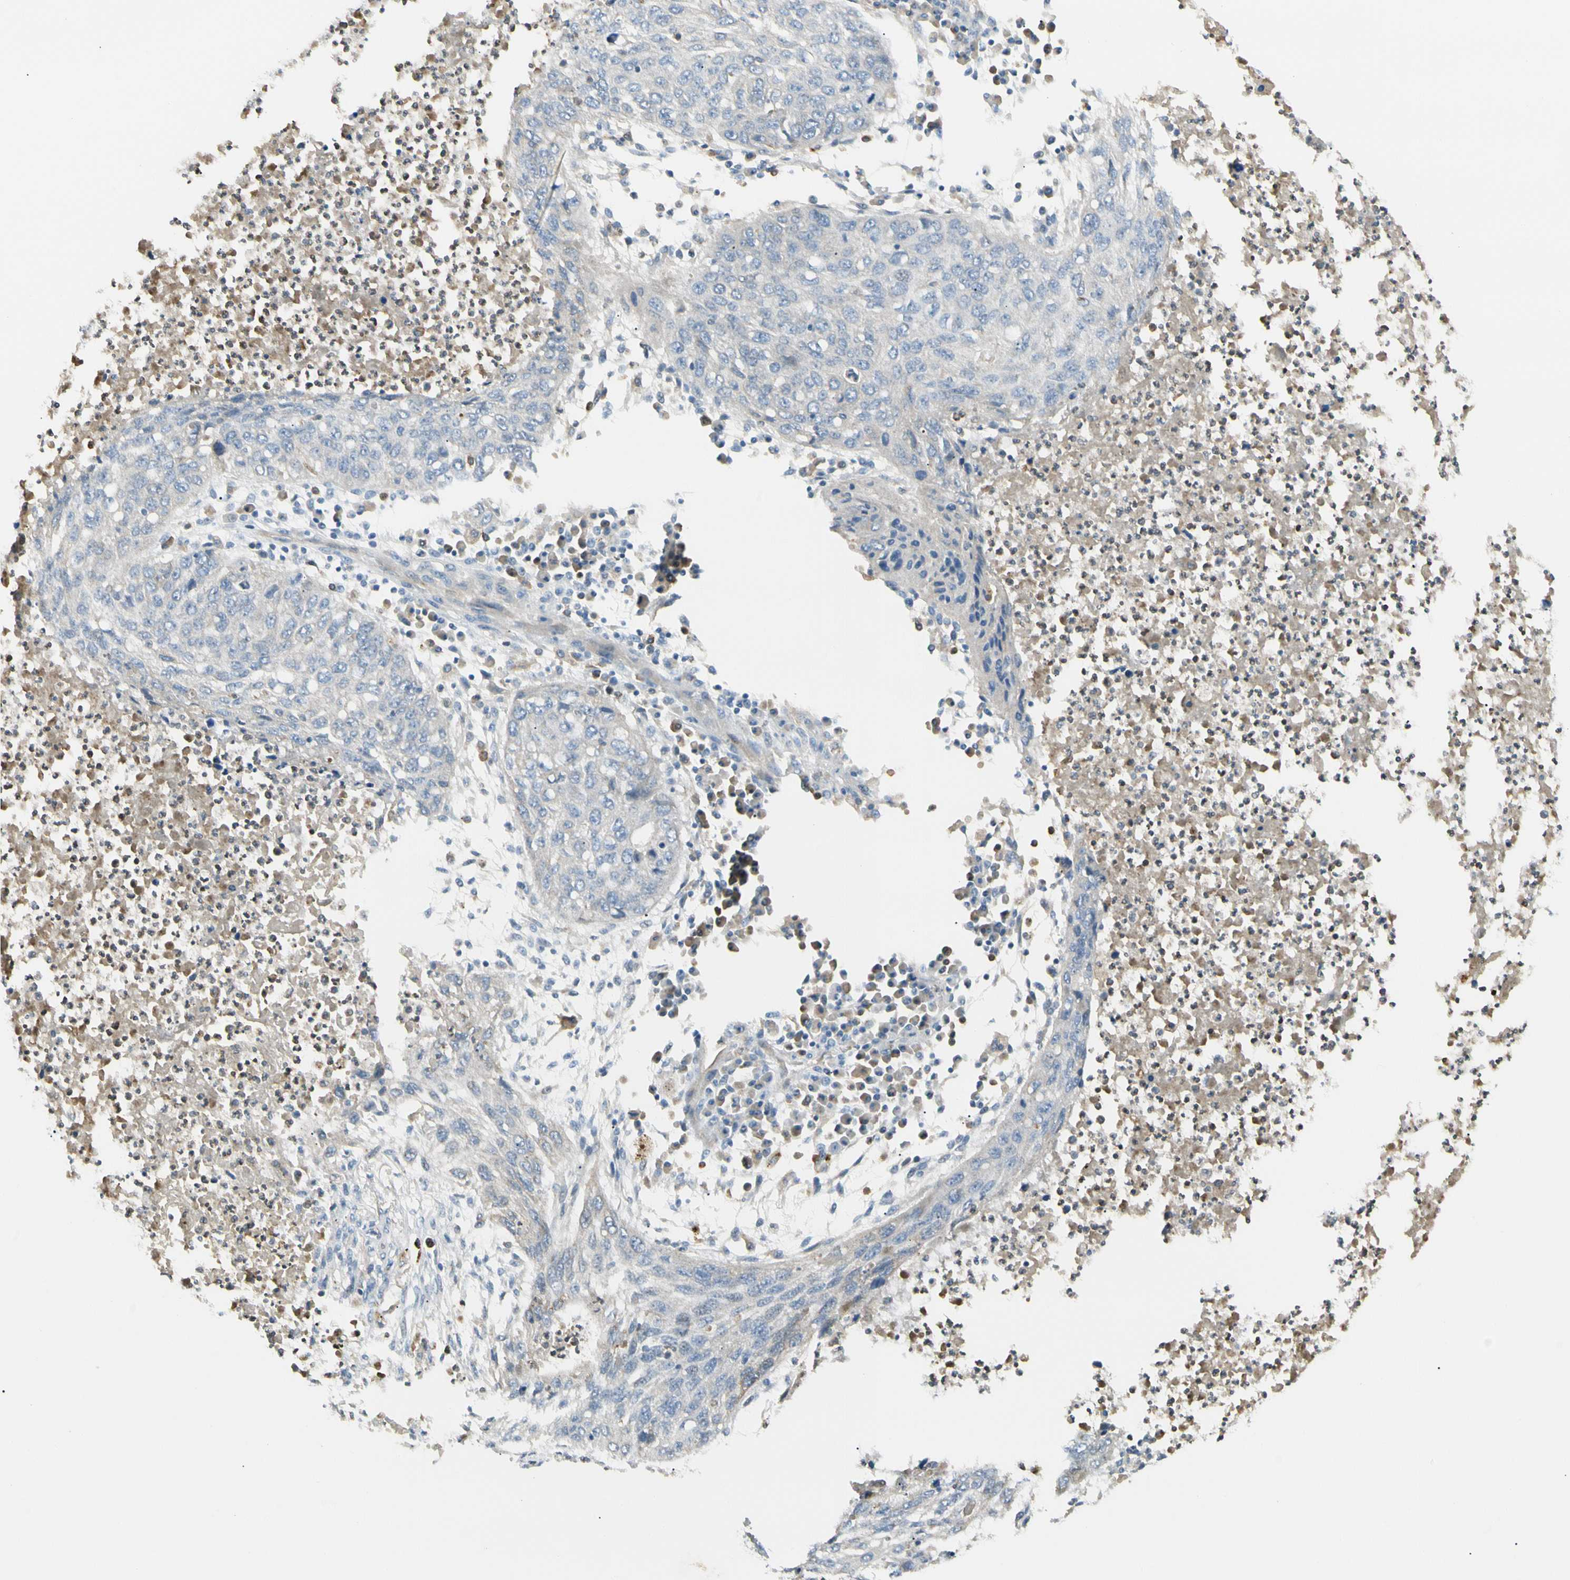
{"staining": {"intensity": "negative", "quantity": "none", "location": "none"}, "tissue": "lung cancer", "cell_type": "Tumor cells", "image_type": "cancer", "snomed": [{"axis": "morphology", "description": "Squamous cell carcinoma, NOS"}, {"axis": "topography", "description": "Lung"}], "caption": "This is an IHC image of squamous cell carcinoma (lung). There is no staining in tumor cells.", "gene": "LPCAT2", "patient": {"sex": "female", "age": 63}}